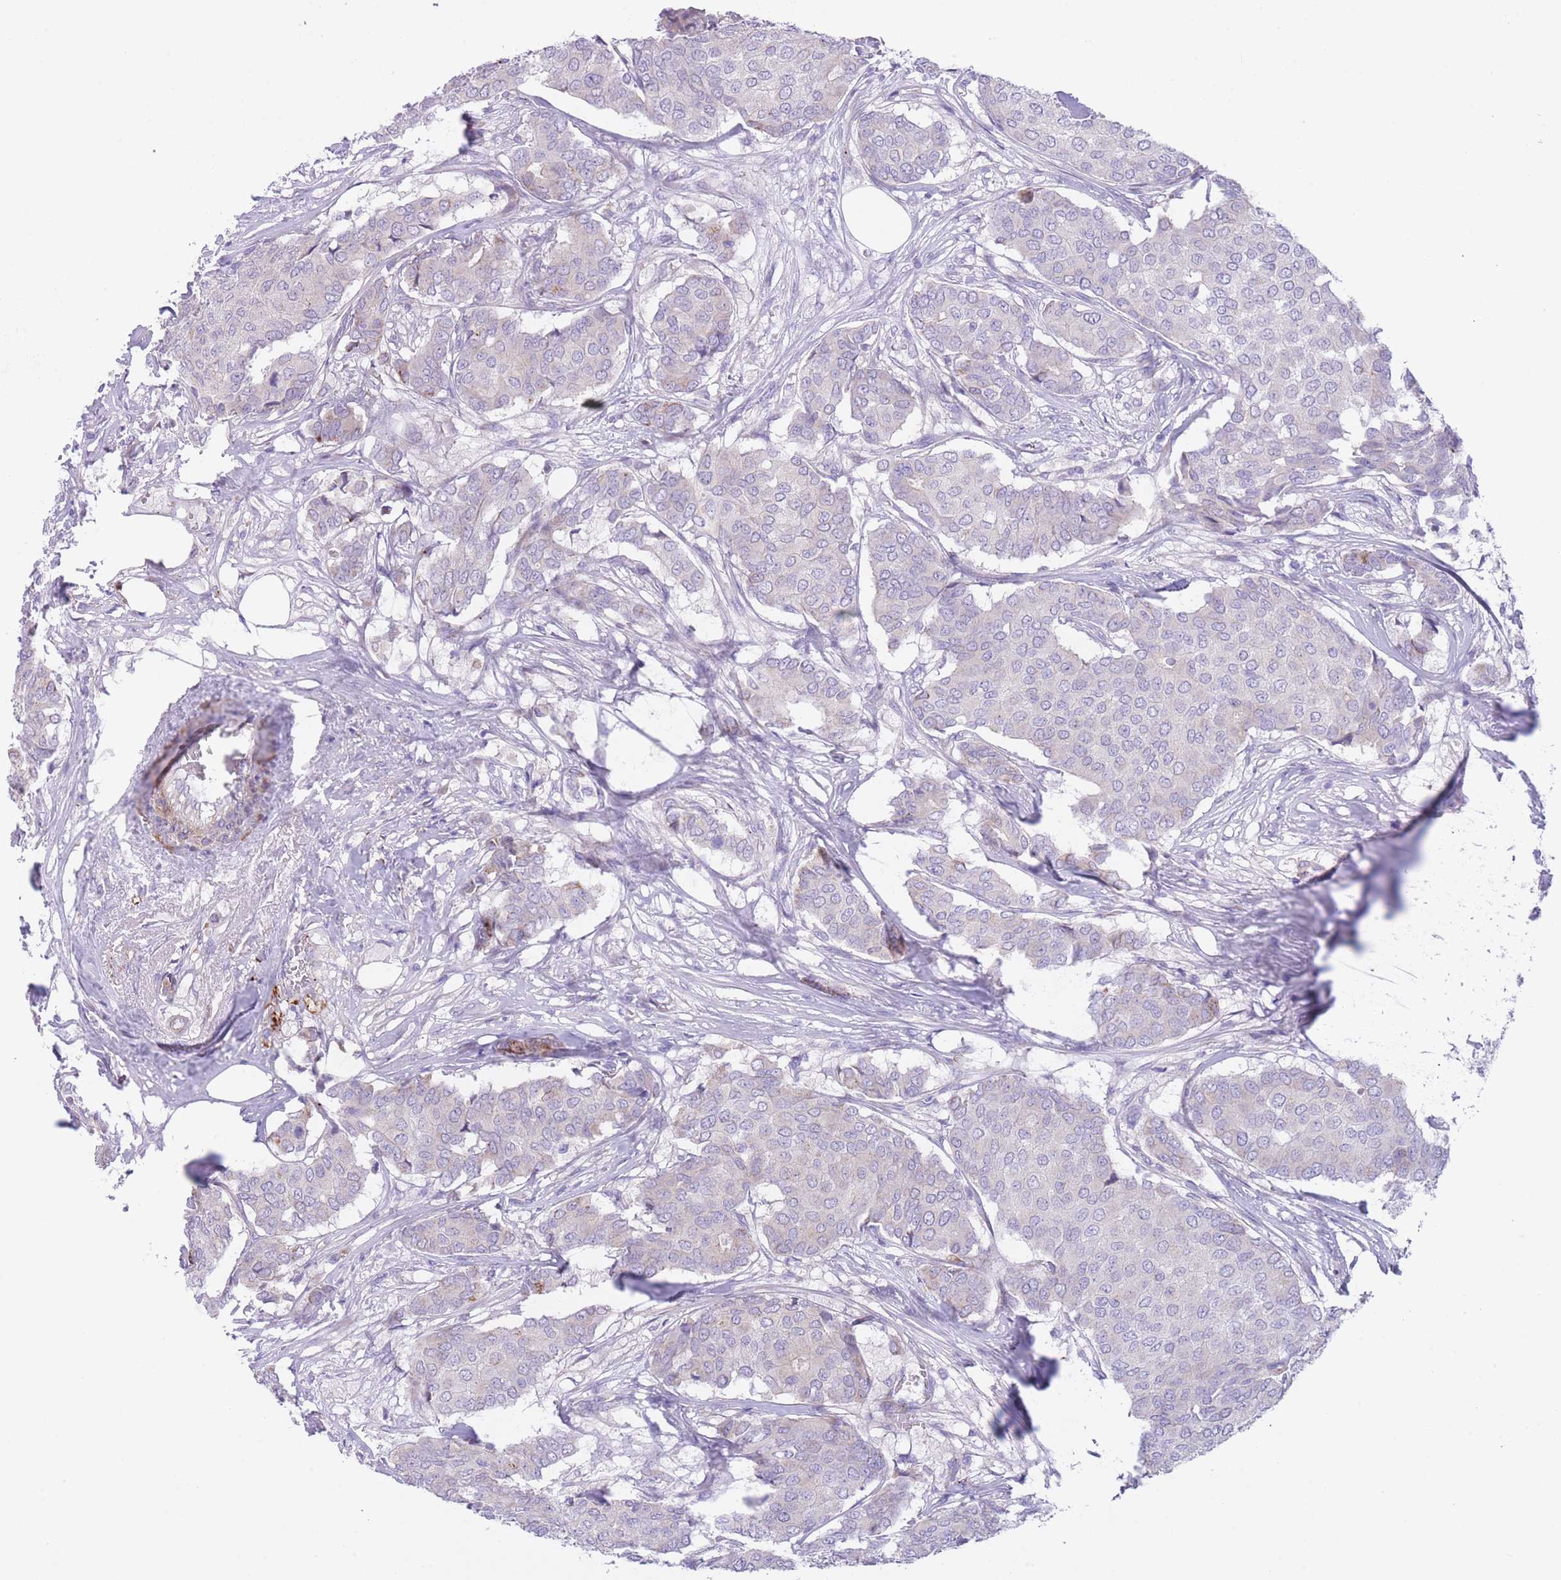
{"staining": {"intensity": "negative", "quantity": "none", "location": "none"}, "tissue": "breast cancer", "cell_type": "Tumor cells", "image_type": "cancer", "snomed": [{"axis": "morphology", "description": "Duct carcinoma"}, {"axis": "topography", "description": "Breast"}], "caption": "A histopathology image of breast intraductal carcinoma stained for a protein shows no brown staining in tumor cells. Brightfield microscopy of IHC stained with DAB (3,3'-diaminobenzidine) (brown) and hematoxylin (blue), captured at high magnification.", "gene": "QTRT1", "patient": {"sex": "female", "age": 75}}